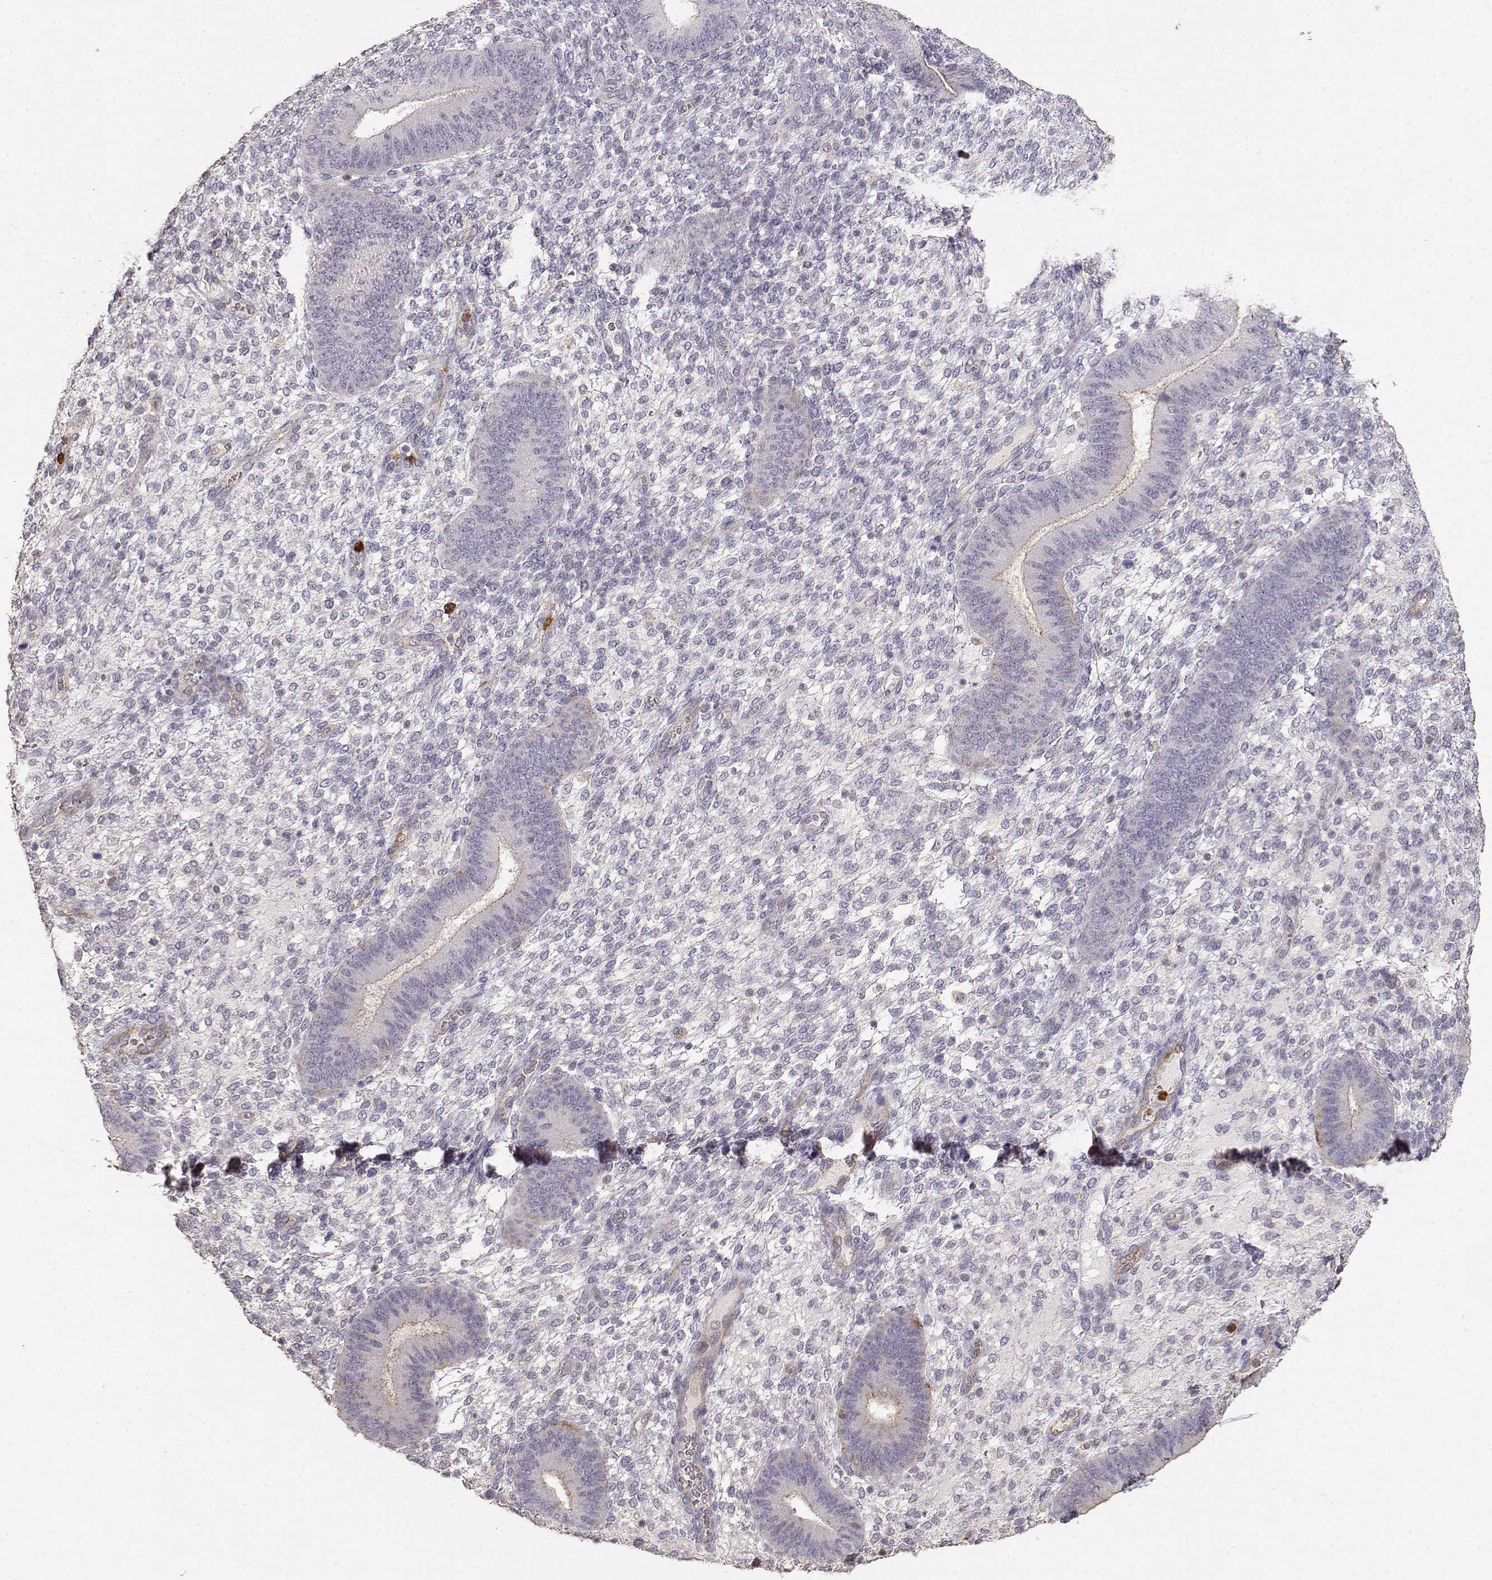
{"staining": {"intensity": "negative", "quantity": "none", "location": "none"}, "tissue": "endometrium", "cell_type": "Cells in endometrial stroma", "image_type": "normal", "snomed": [{"axis": "morphology", "description": "Normal tissue, NOS"}, {"axis": "topography", "description": "Endometrium"}], "caption": "IHC histopathology image of benign human endometrium stained for a protein (brown), which exhibits no expression in cells in endometrial stroma. The staining was performed using DAB to visualize the protein expression in brown, while the nuclei were stained in blue with hematoxylin (Magnification: 20x).", "gene": "TNFRSF10C", "patient": {"sex": "female", "age": 39}}